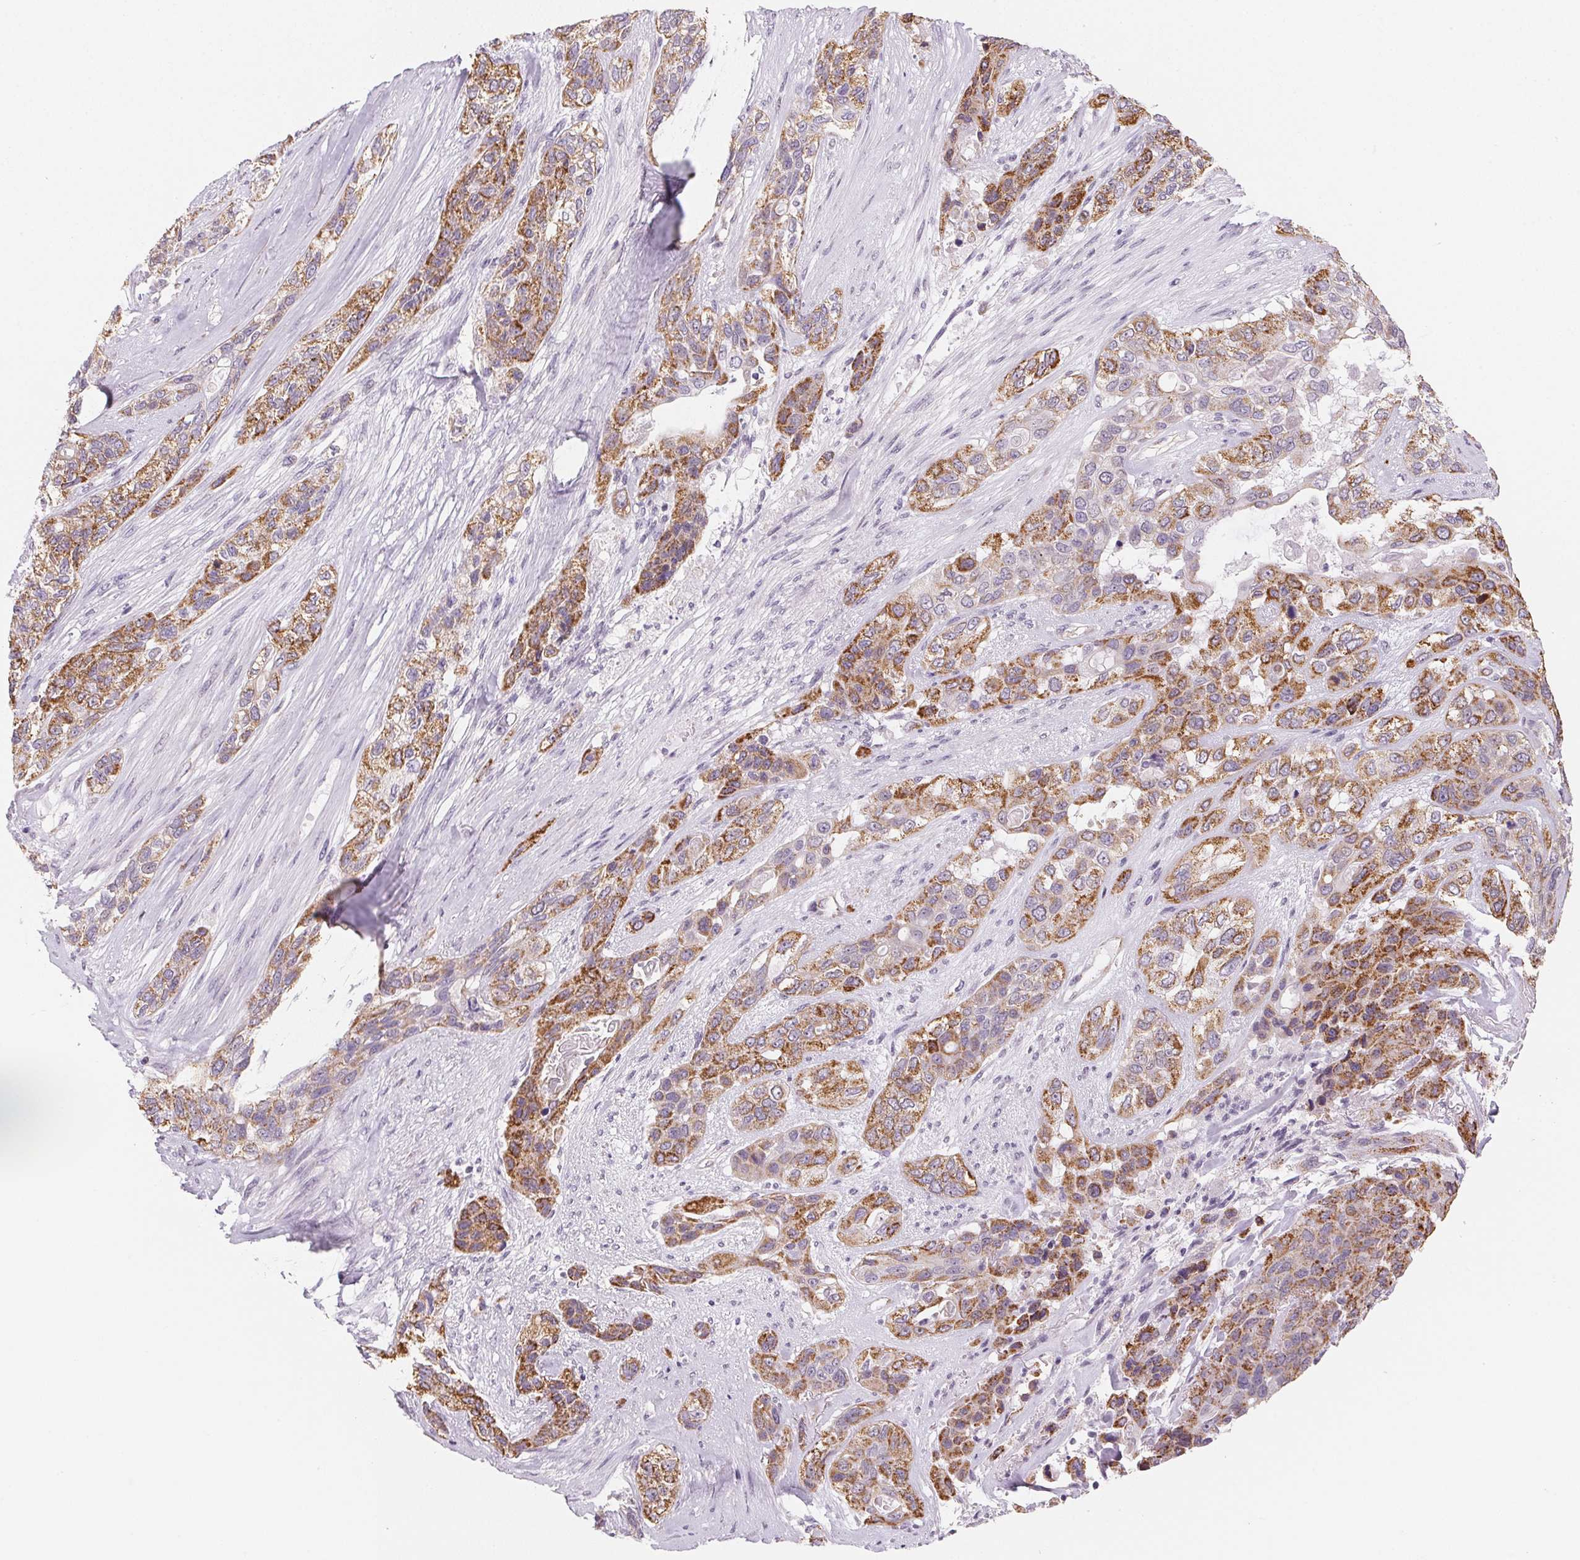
{"staining": {"intensity": "moderate", "quantity": ">75%", "location": "cytoplasmic/membranous"}, "tissue": "lung cancer", "cell_type": "Tumor cells", "image_type": "cancer", "snomed": [{"axis": "morphology", "description": "Squamous cell carcinoma, NOS"}, {"axis": "topography", "description": "Lung"}], "caption": "Protein expression analysis of human squamous cell carcinoma (lung) reveals moderate cytoplasmic/membranous expression in approximately >75% of tumor cells.", "gene": "GIPC2", "patient": {"sex": "female", "age": 70}}